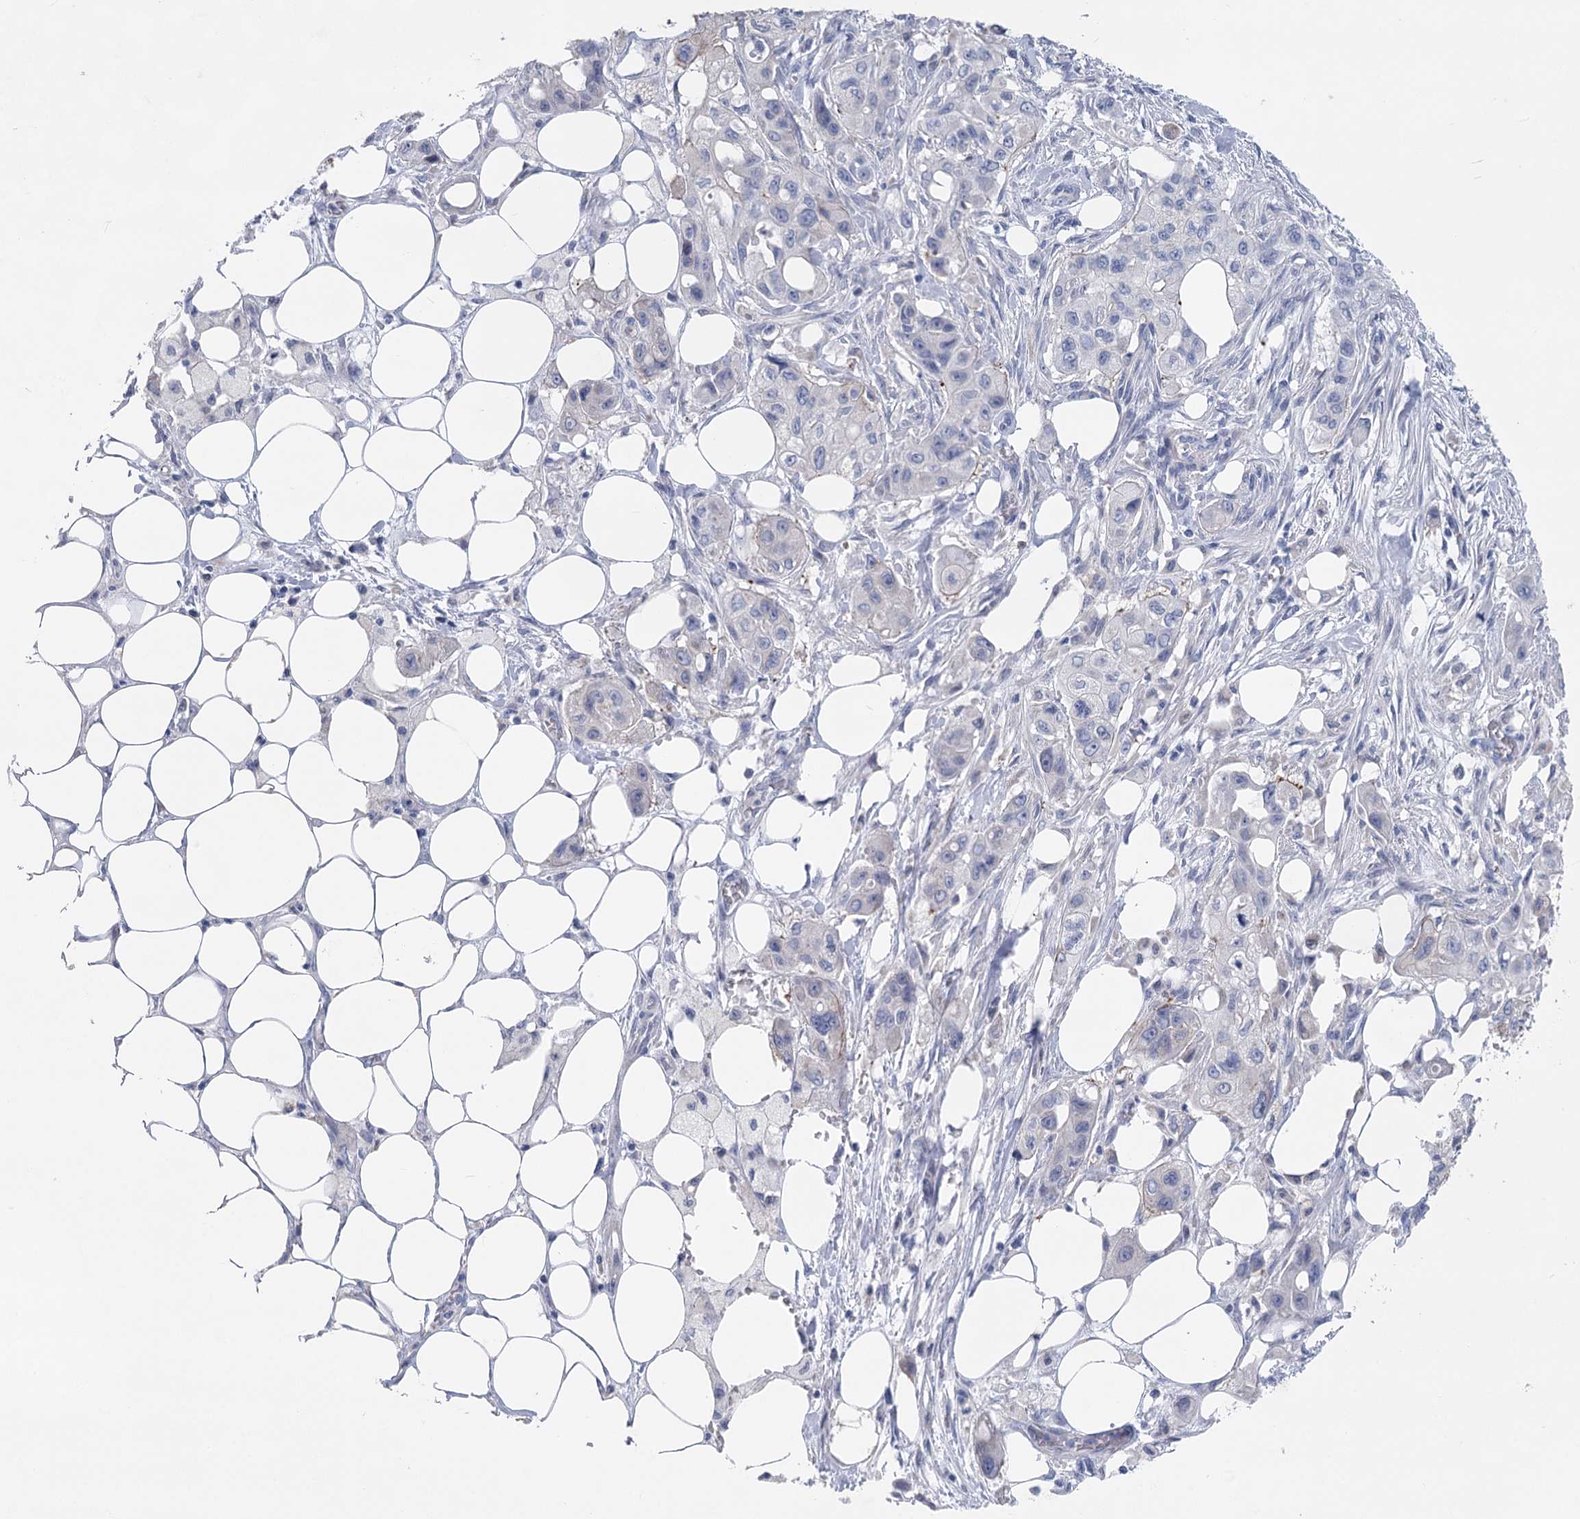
{"staining": {"intensity": "negative", "quantity": "none", "location": "none"}, "tissue": "pancreatic cancer", "cell_type": "Tumor cells", "image_type": "cancer", "snomed": [{"axis": "morphology", "description": "Adenocarcinoma, NOS"}, {"axis": "topography", "description": "Pancreas"}], "caption": "Tumor cells show no significant protein positivity in pancreatic cancer (adenocarcinoma).", "gene": "WDR74", "patient": {"sex": "male", "age": 75}}